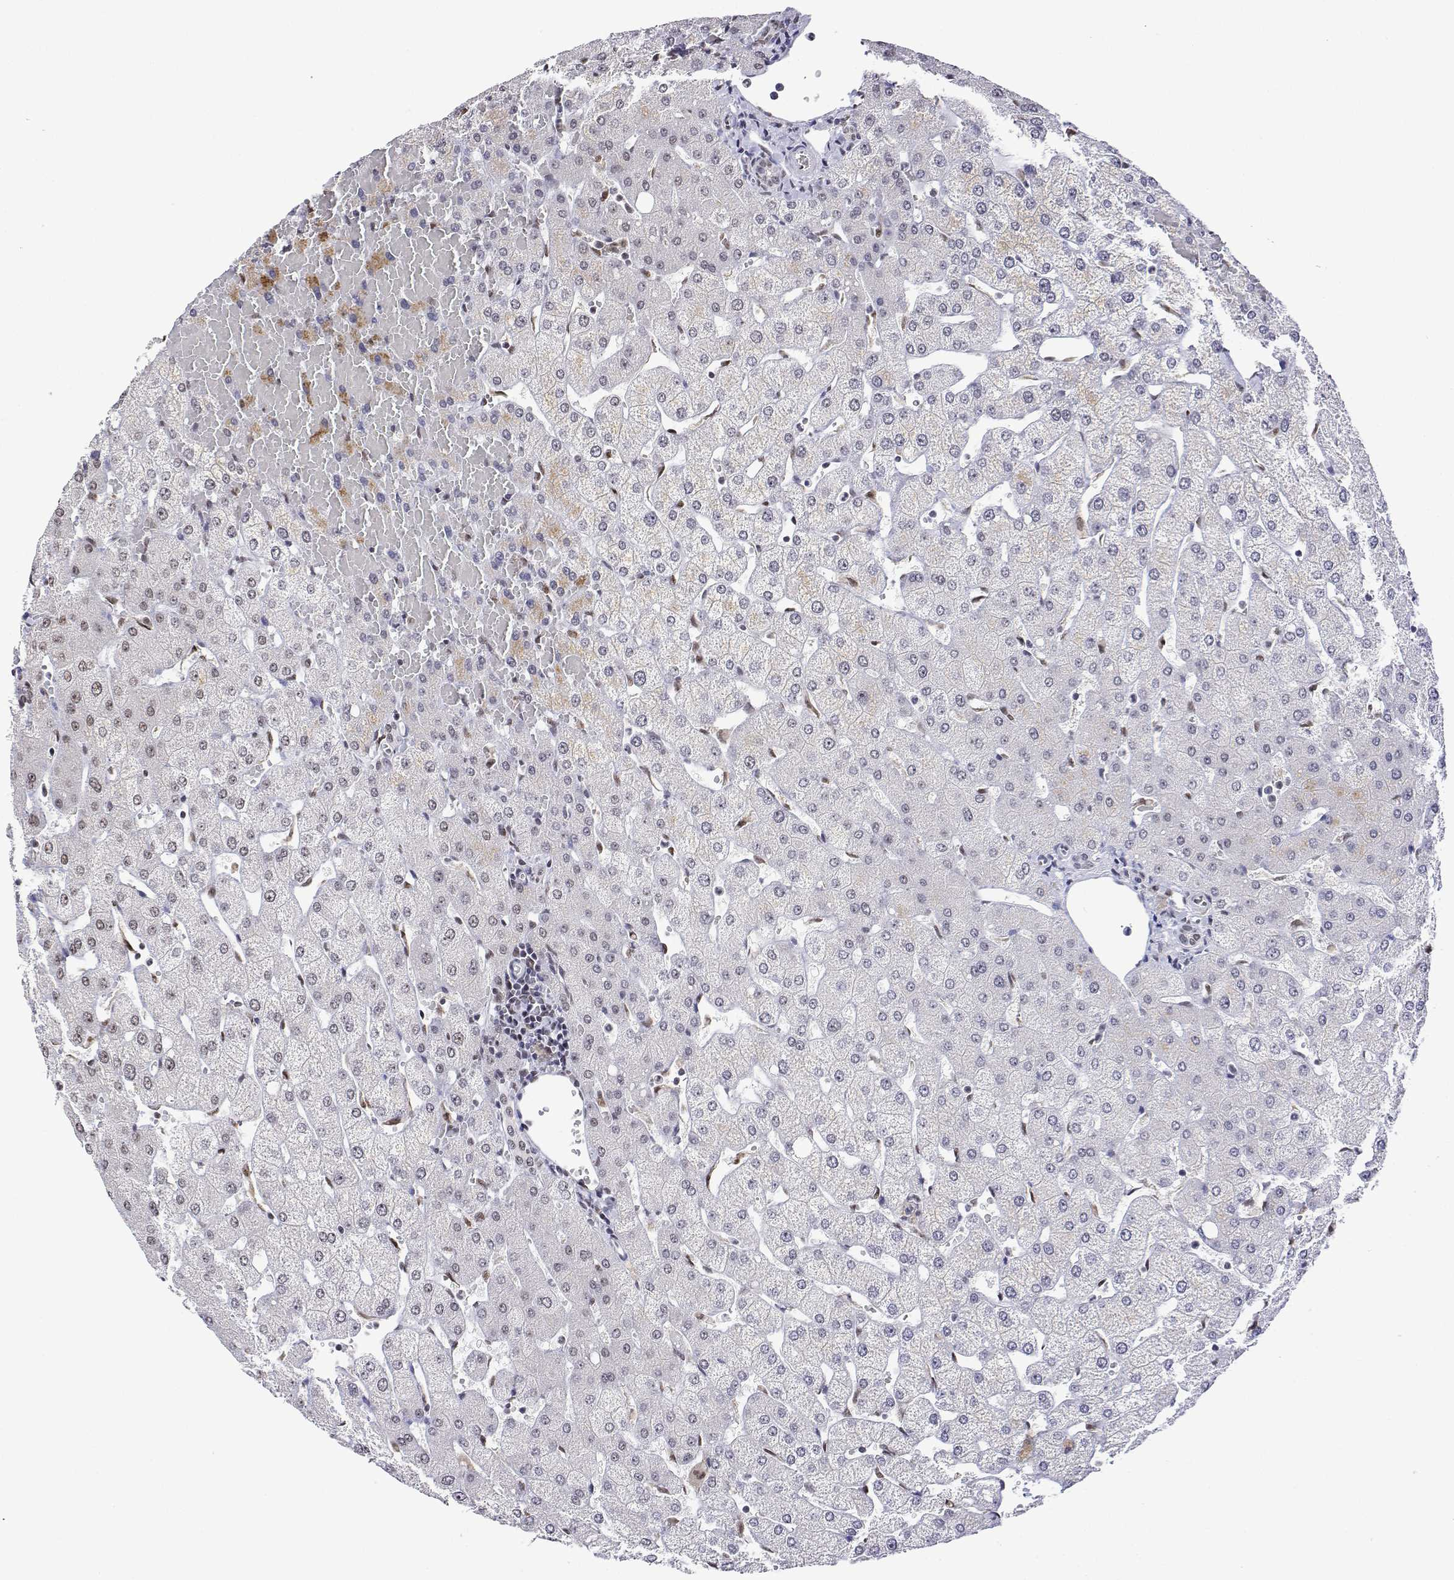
{"staining": {"intensity": "negative", "quantity": "none", "location": "none"}, "tissue": "liver", "cell_type": "Cholangiocytes", "image_type": "normal", "snomed": [{"axis": "morphology", "description": "Normal tissue, NOS"}, {"axis": "topography", "description": "Liver"}], "caption": "IHC of unremarkable liver demonstrates no expression in cholangiocytes.", "gene": "ADAR", "patient": {"sex": "female", "age": 54}}